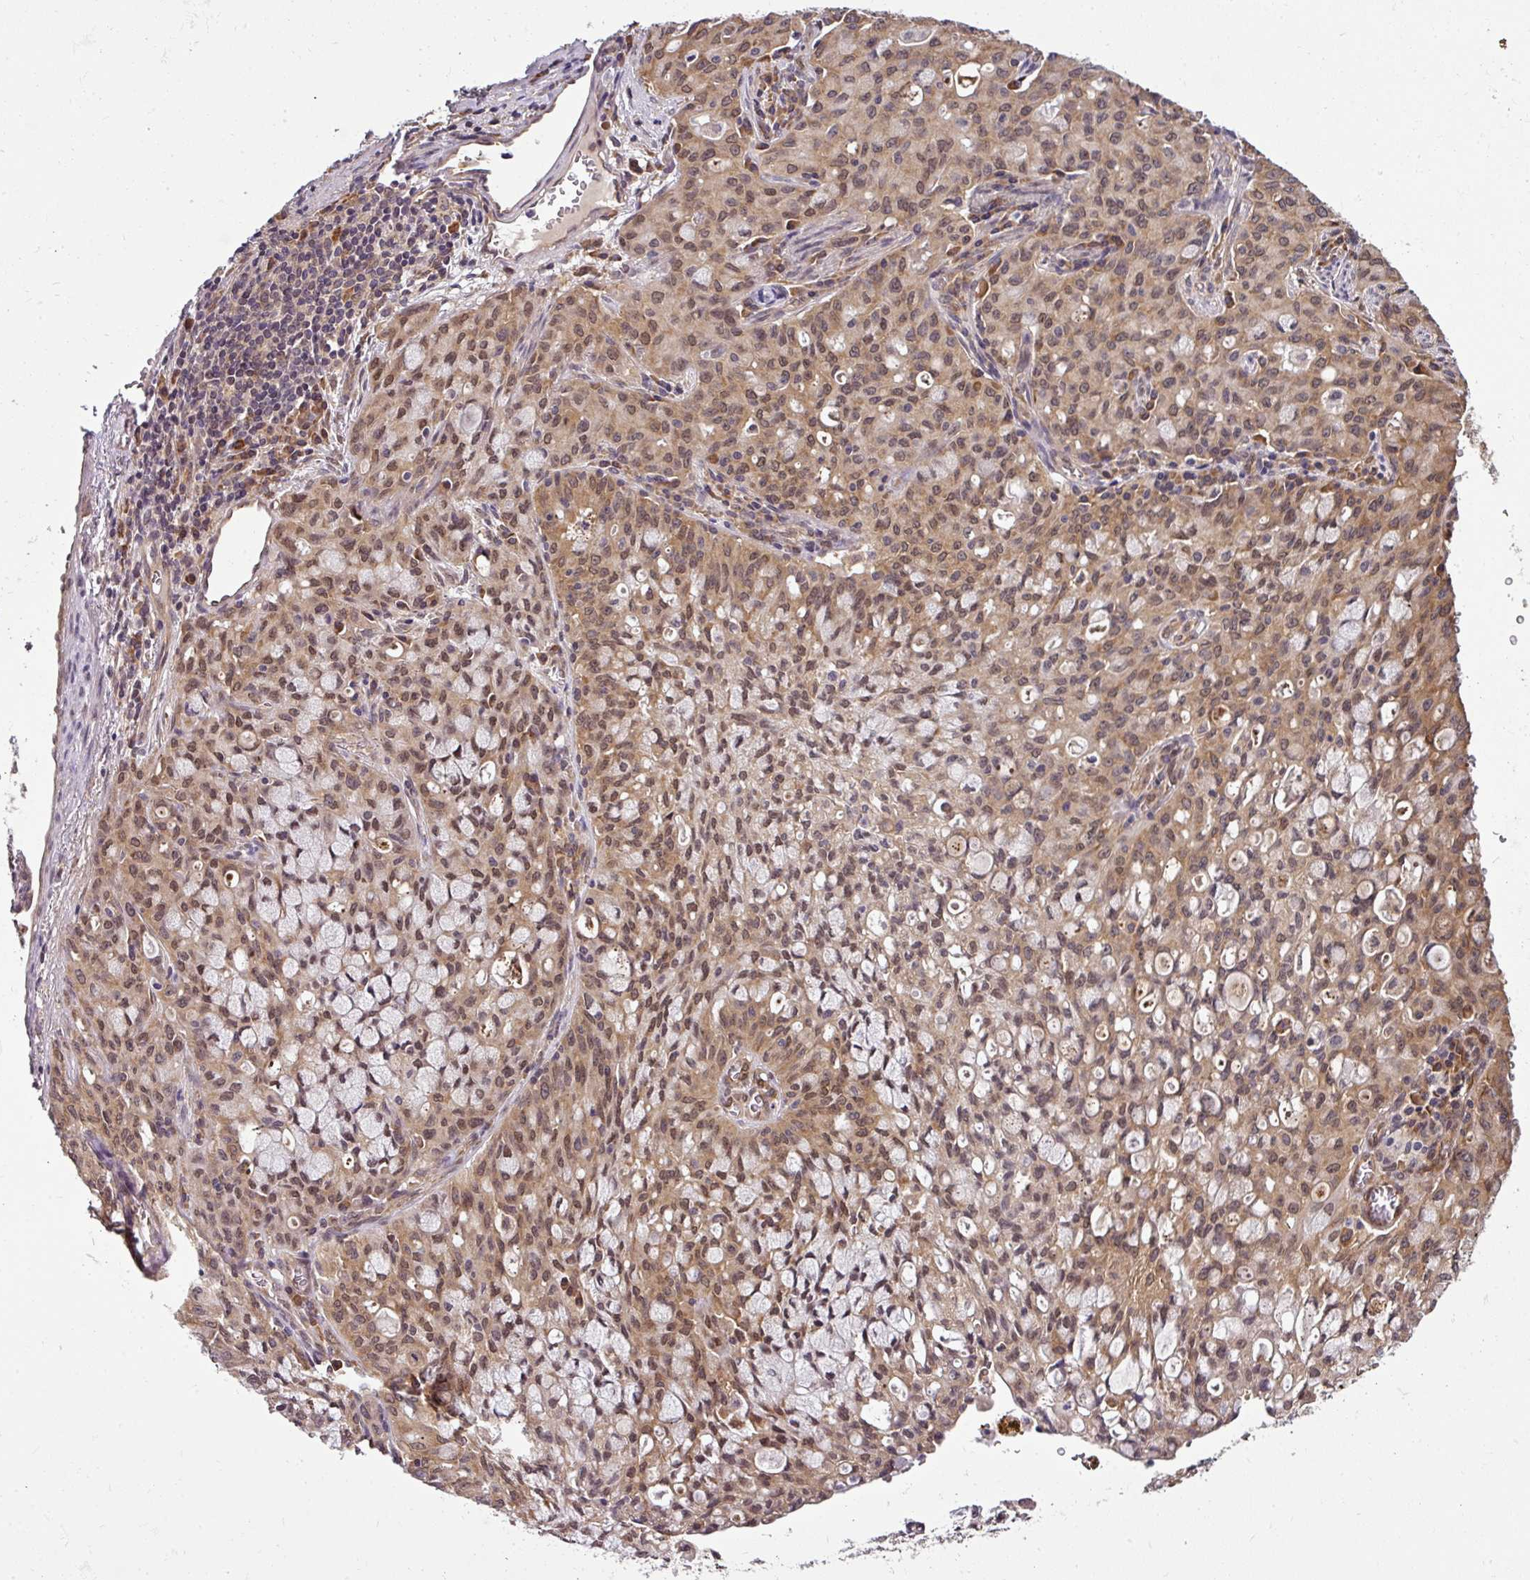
{"staining": {"intensity": "moderate", "quantity": ">75%", "location": "cytoplasmic/membranous,nuclear"}, "tissue": "lung cancer", "cell_type": "Tumor cells", "image_type": "cancer", "snomed": [{"axis": "morphology", "description": "Adenocarcinoma, NOS"}, {"axis": "topography", "description": "Lung"}], "caption": "Protein expression analysis of lung cancer (adenocarcinoma) exhibits moderate cytoplasmic/membranous and nuclear expression in approximately >75% of tumor cells. The staining was performed using DAB to visualize the protein expression in brown, while the nuclei were stained in blue with hematoxylin (Magnification: 20x).", "gene": "RBM4B", "patient": {"sex": "female", "age": 44}}